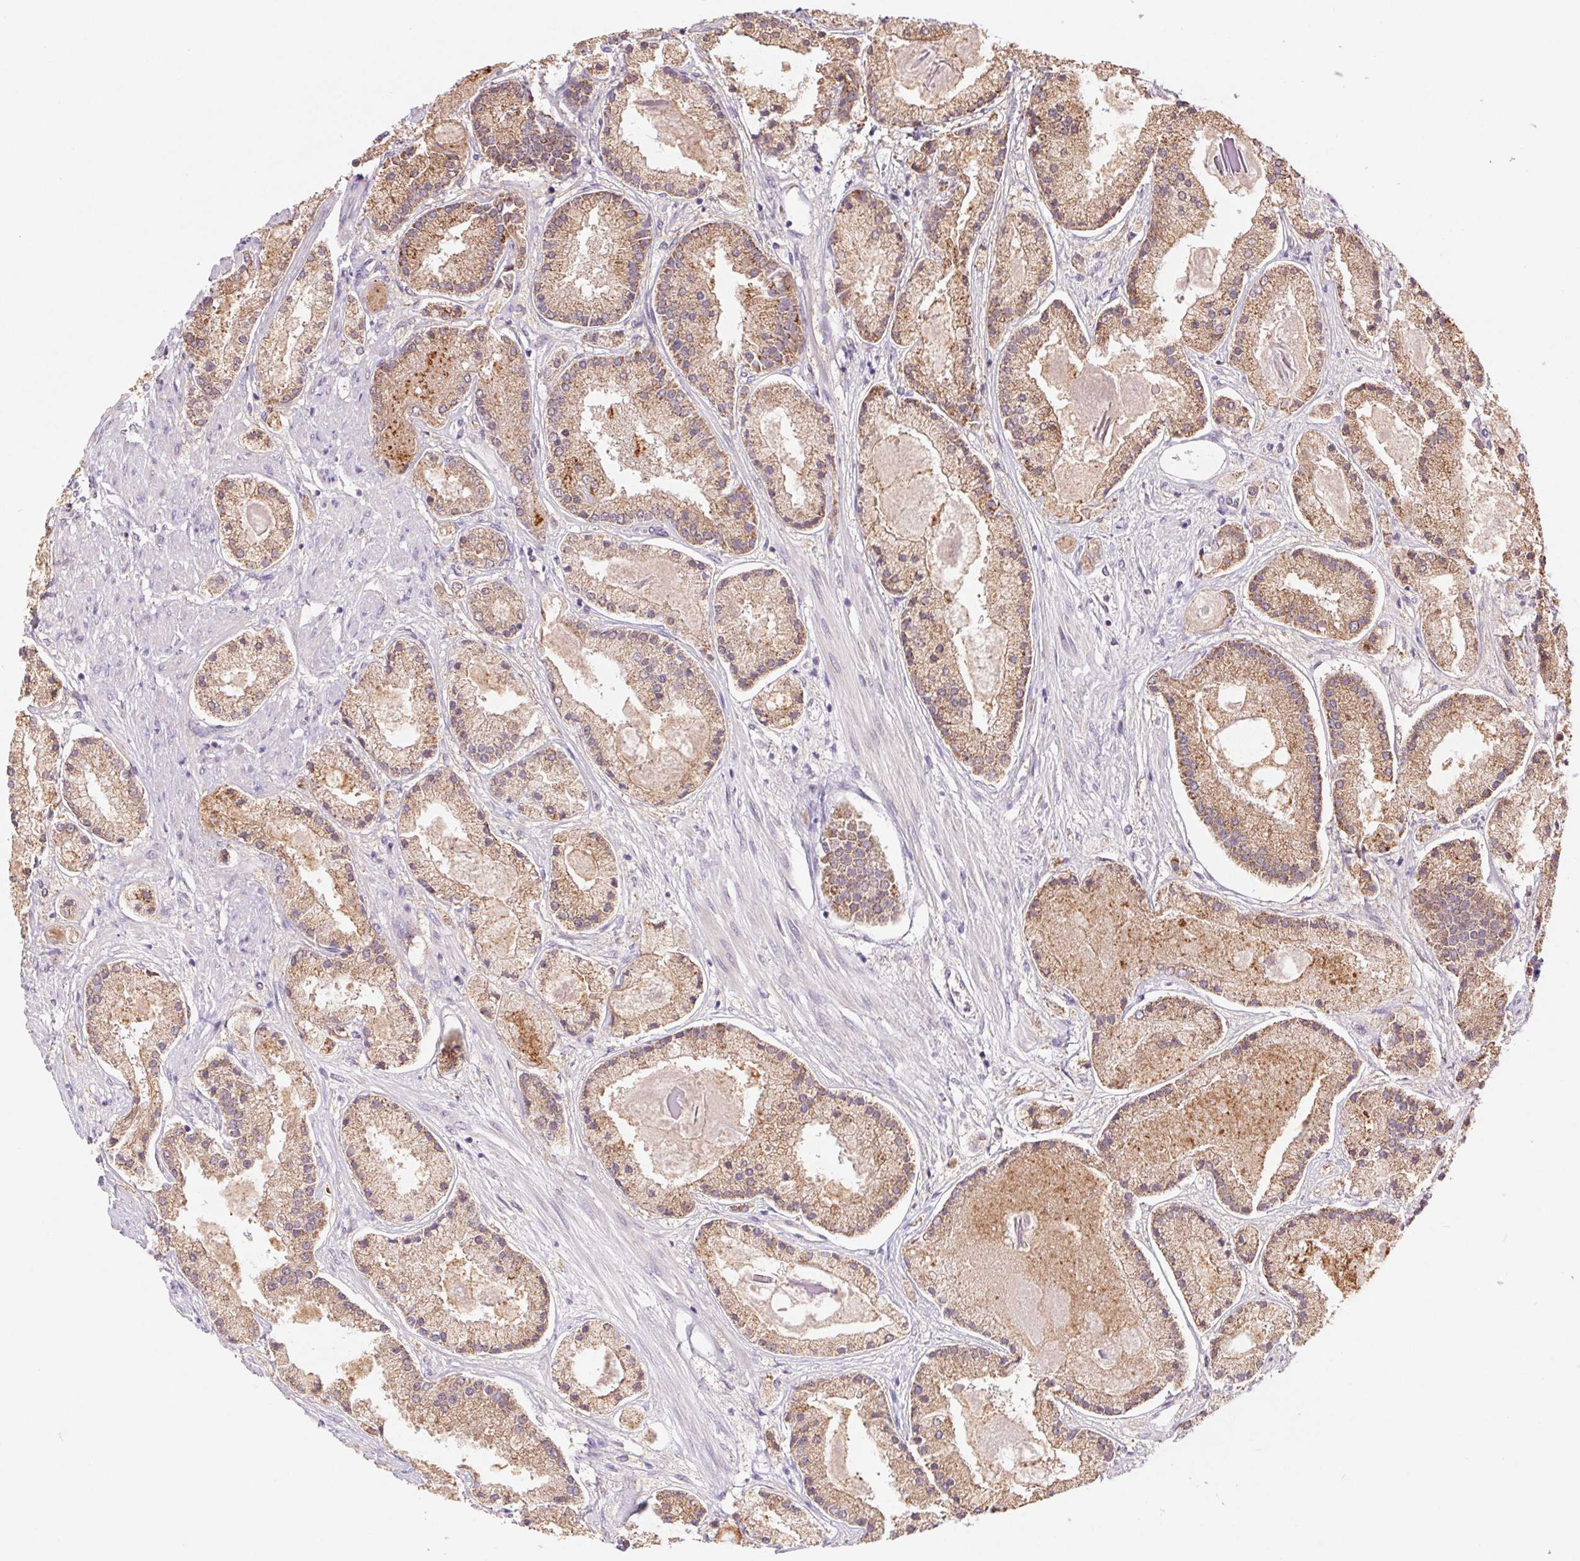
{"staining": {"intensity": "weak", "quantity": ">75%", "location": "cytoplasmic/membranous"}, "tissue": "prostate cancer", "cell_type": "Tumor cells", "image_type": "cancer", "snomed": [{"axis": "morphology", "description": "Adenocarcinoma, High grade"}, {"axis": "topography", "description": "Prostate"}], "caption": "Weak cytoplasmic/membranous expression for a protein is seen in approximately >75% of tumor cells of prostate cancer using immunohistochemistry (IHC).", "gene": "RRM1", "patient": {"sex": "male", "age": 67}}